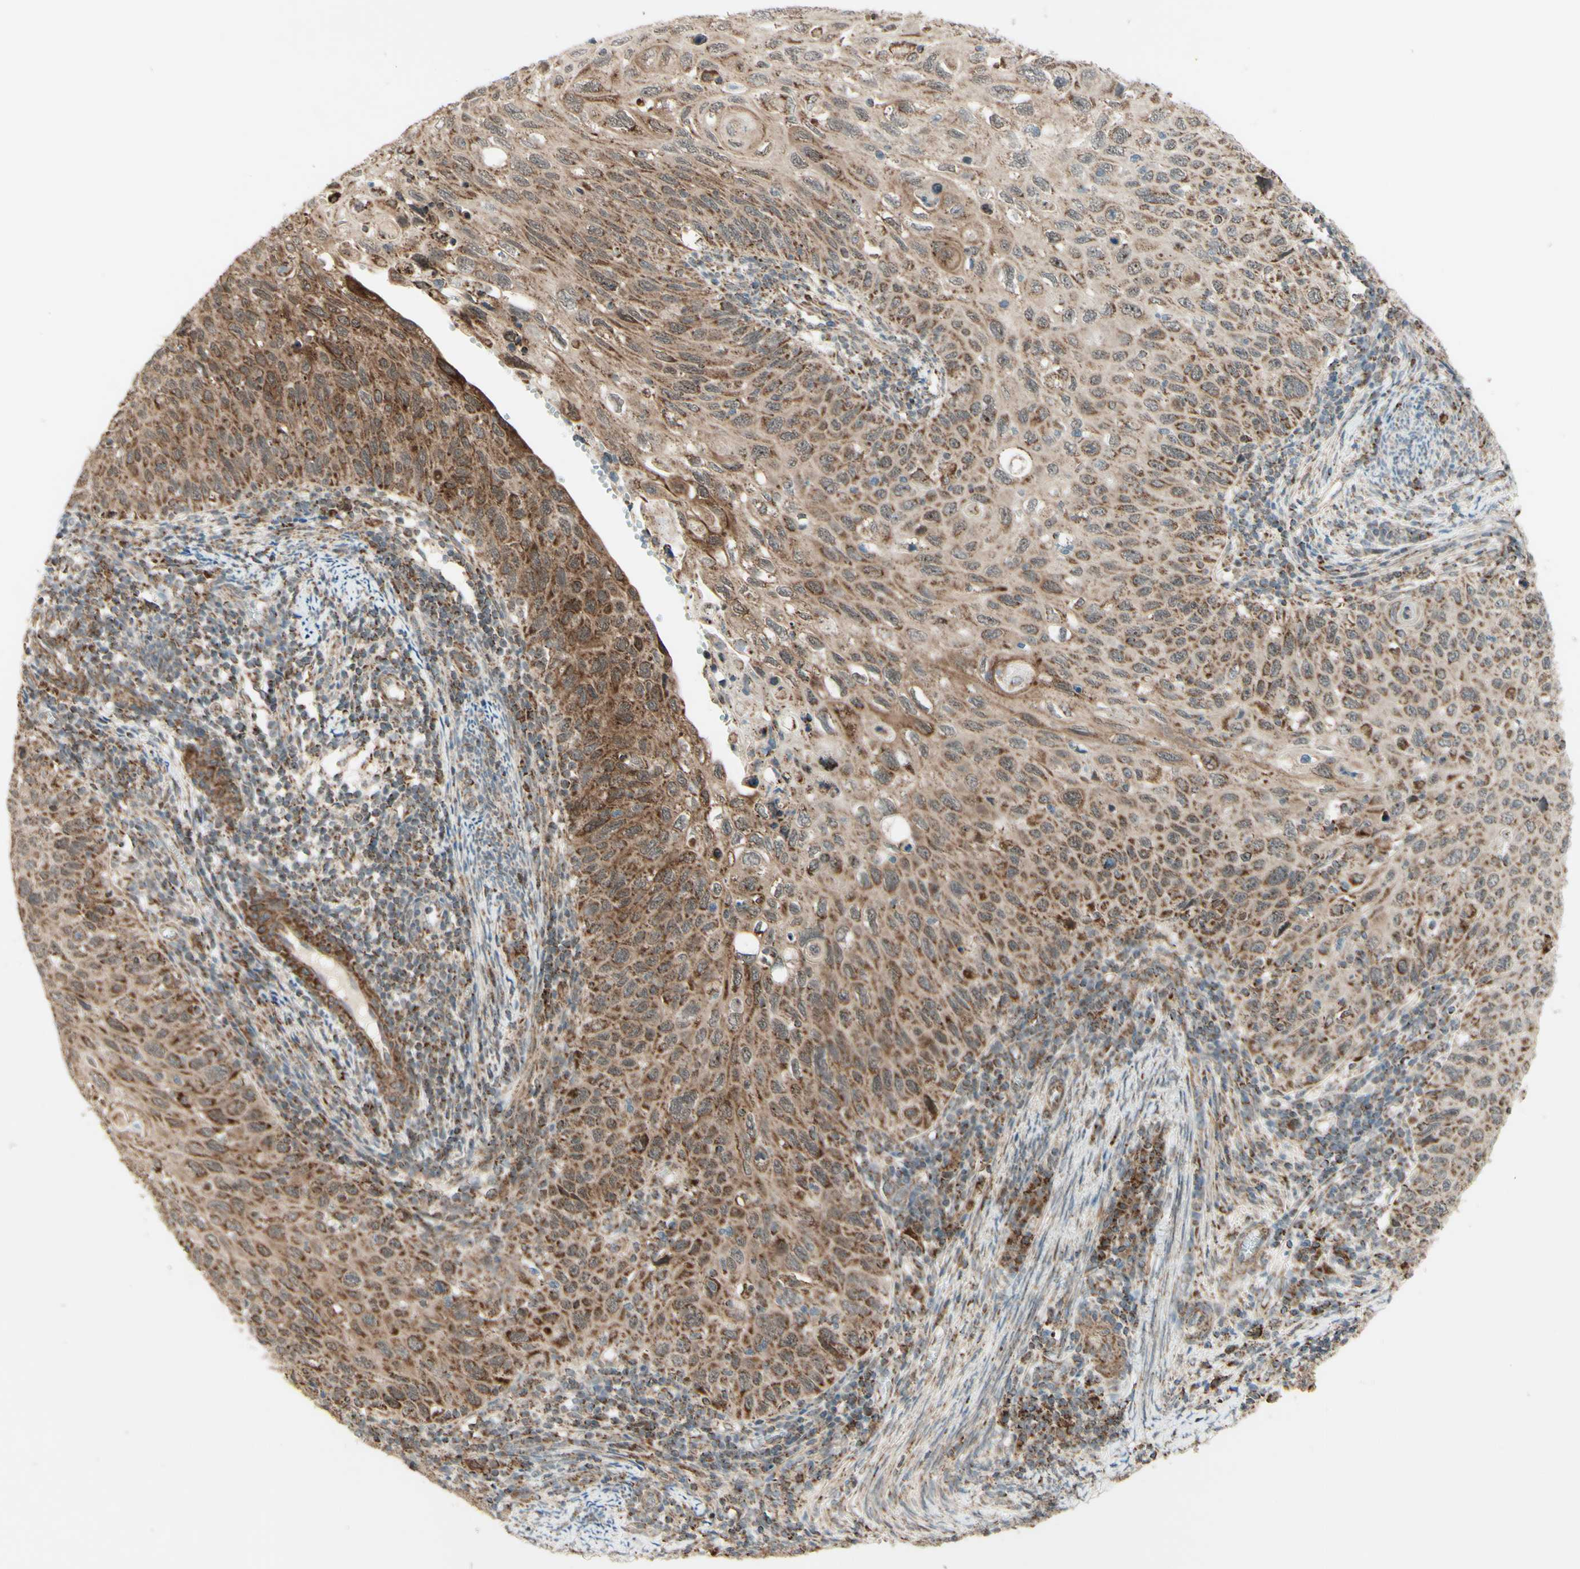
{"staining": {"intensity": "moderate", "quantity": ">75%", "location": "cytoplasmic/membranous"}, "tissue": "cervical cancer", "cell_type": "Tumor cells", "image_type": "cancer", "snomed": [{"axis": "morphology", "description": "Squamous cell carcinoma, NOS"}, {"axis": "topography", "description": "Cervix"}], "caption": "Cervical squamous cell carcinoma was stained to show a protein in brown. There is medium levels of moderate cytoplasmic/membranous expression in about >75% of tumor cells.", "gene": "DHRS3", "patient": {"sex": "female", "age": 70}}